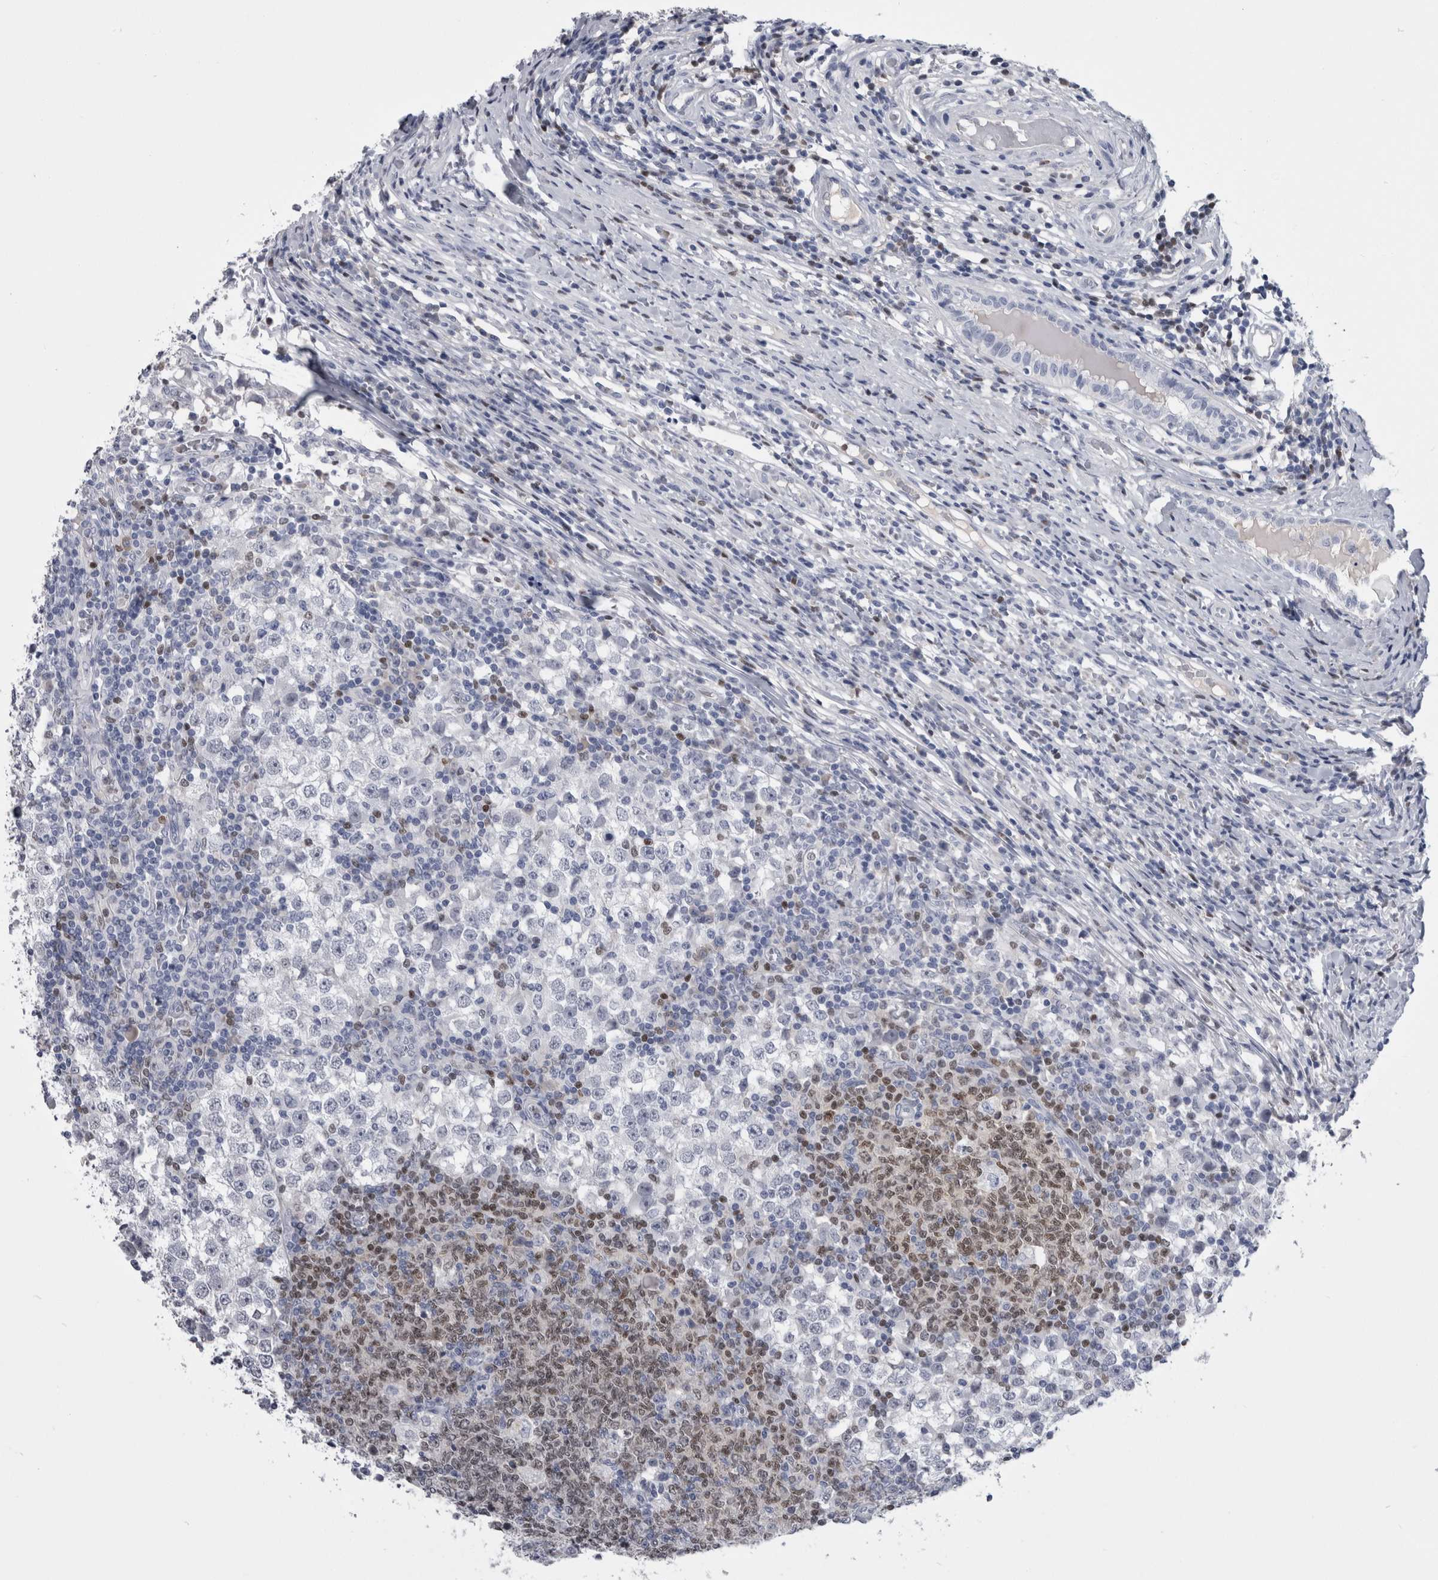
{"staining": {"intensity": "negative", "quantity": "none", "location": "none"}, "tissue": "testis cancer", "cell_type": "Tumor cells", "image_type": "cancer", "snomed": [{"axis": "morphology", "description": "Seminoma, NOS"}, {"axis": "topography", "description": "Testis"}], "caption": "Human testis seminoma stained for a protein using immunohistochemistry displays no expression in tumor cells.", "gene": "PAX5", "patient": {"sex": "male", "age": 65}}